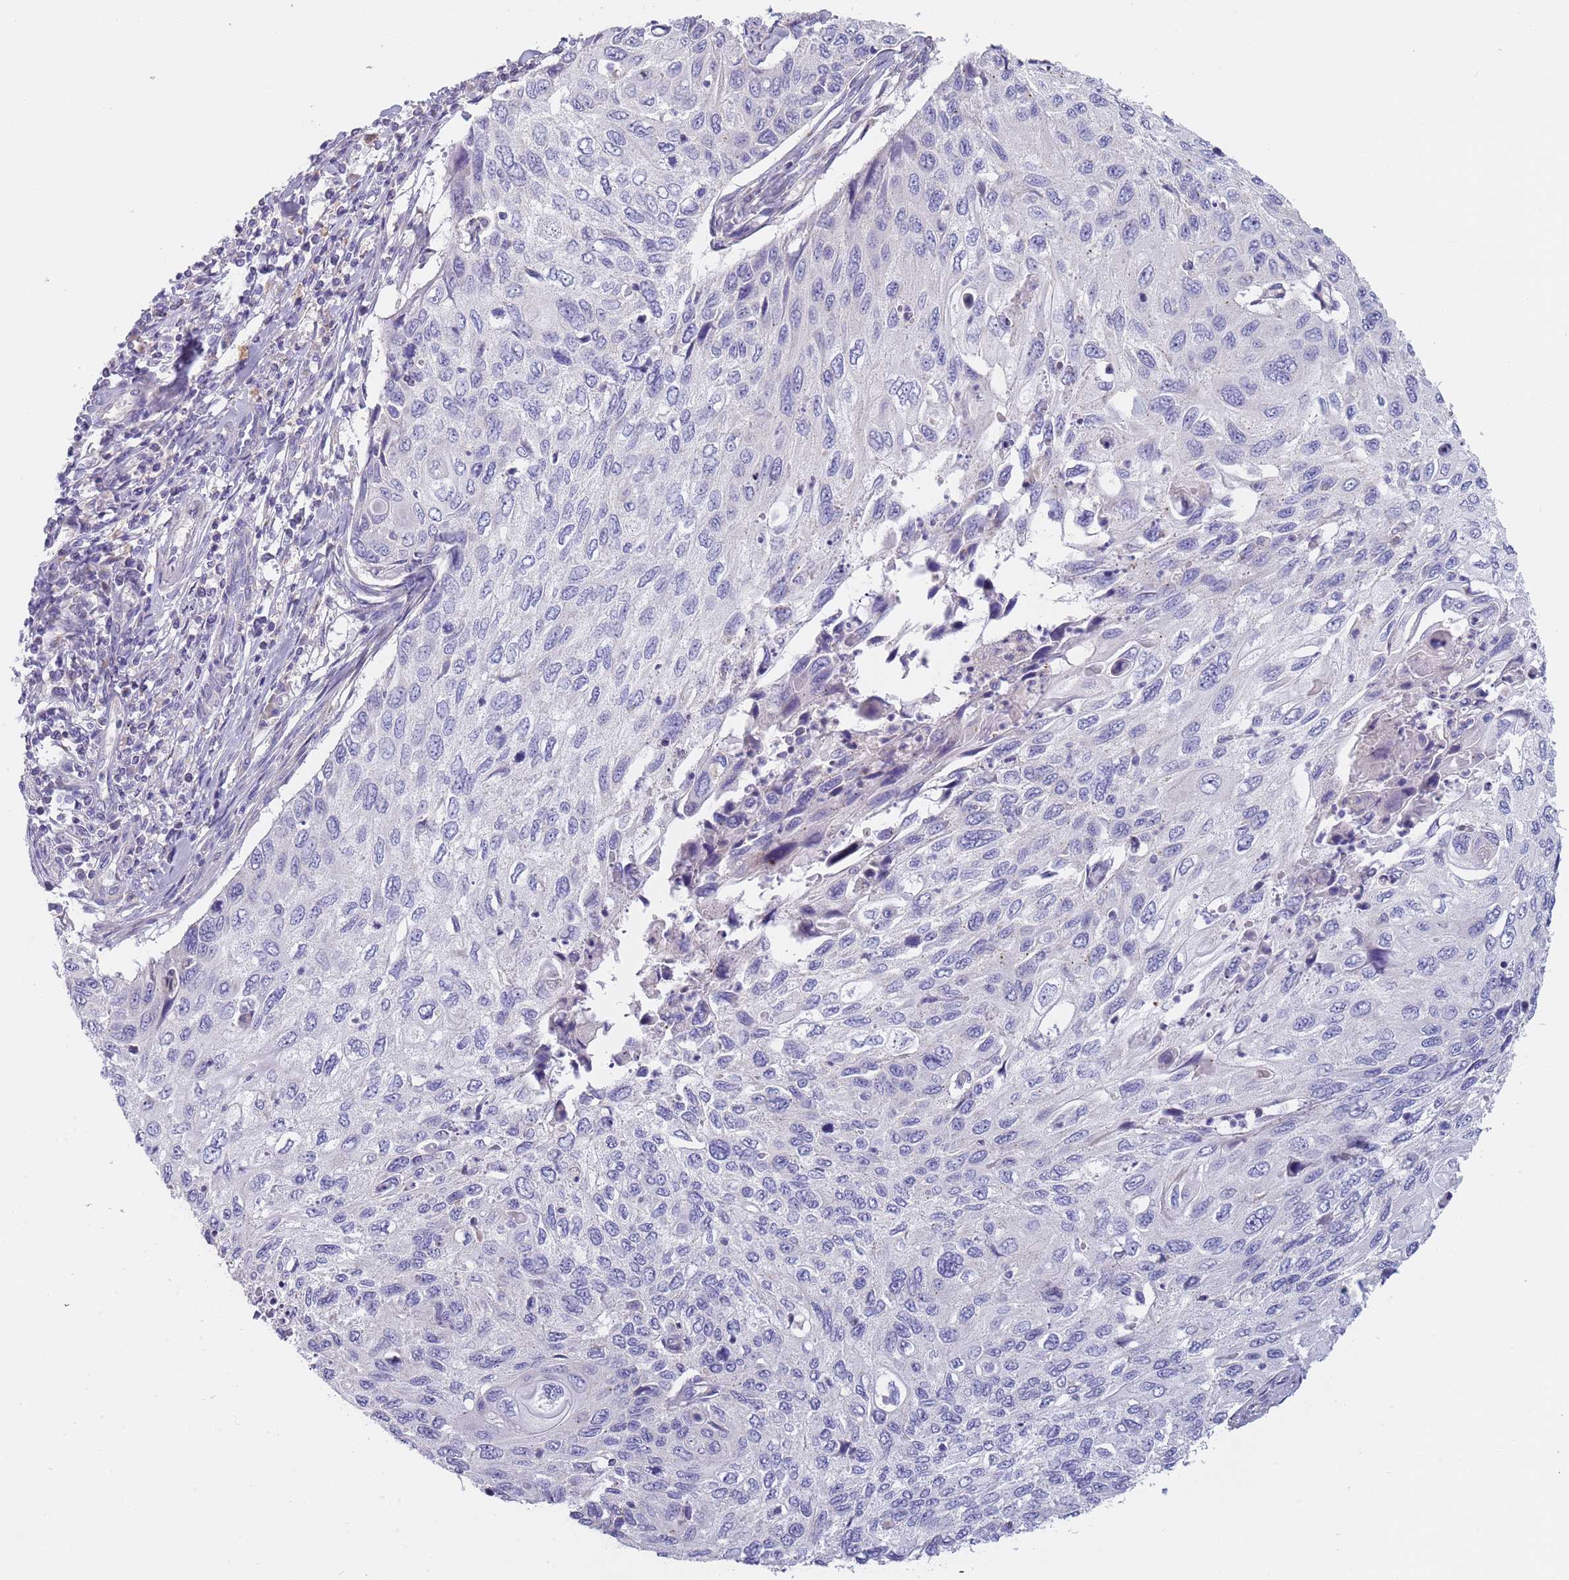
{"staining": {"intensity": "negative", "quantity": "none", "location": "none"}, "tissue": "cervical cancer", "cell_type": "Tumor cells", "image_type": "cancer", "snomed": [{"axis": "morphology", "description": "Squamous cell carcinoma, NOS"}, {"axis": "topography", "description": "Cervix"}], "caption": "Cervical squamous cell carcinoma was stained to show a protein in brown. There is no significant staining in tumor cells. The staining is performed using DAB (3,3'-diaminobenzidine) brown chromogen with nuclei counter-stained in using hematoxylin.", "gene": "MAN1C1", "patient": {"sex": "female", "age": 70}}